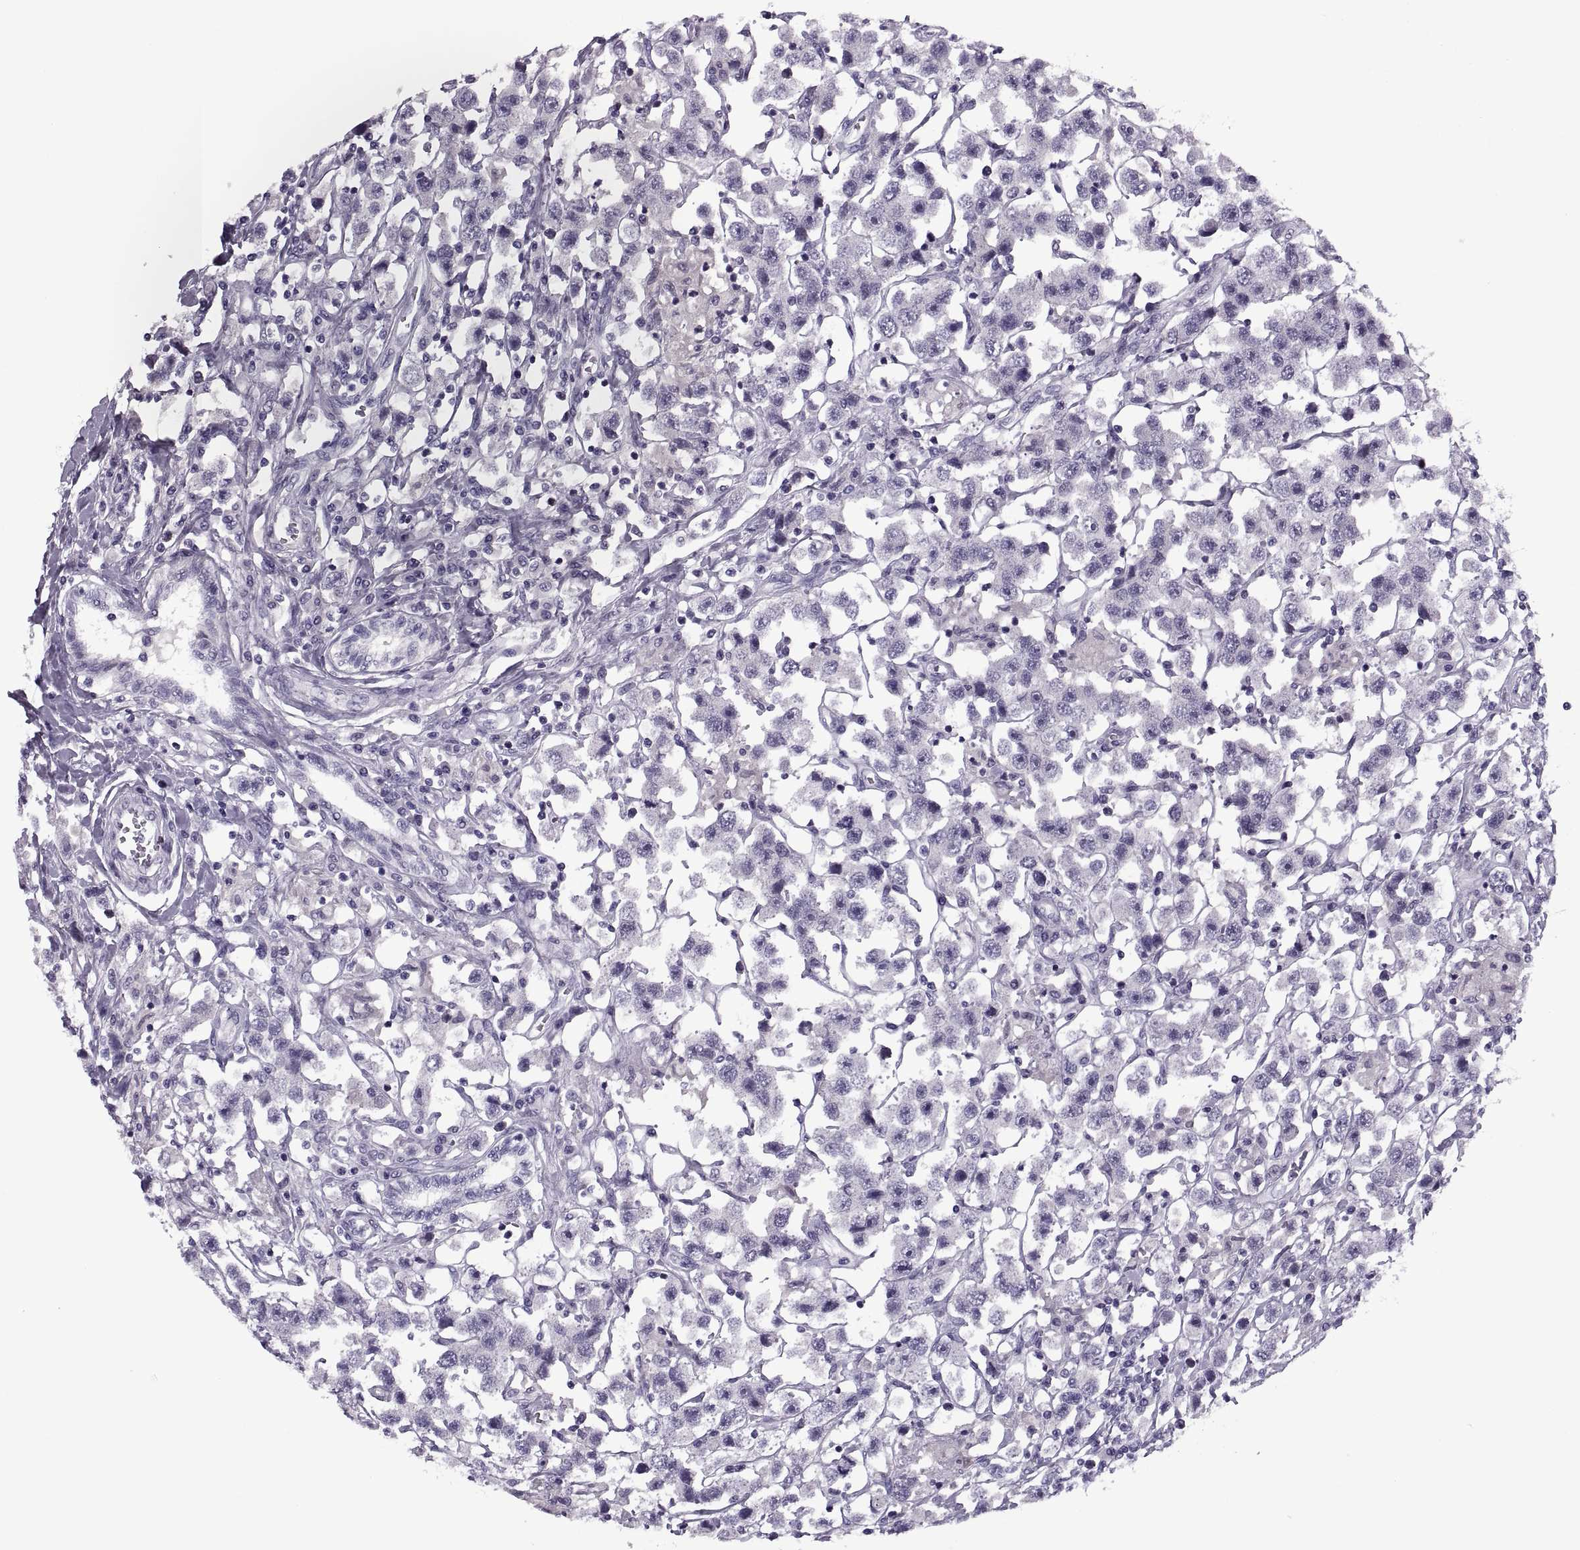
{"staining": {"intensity": "negative", "quantity": "none", "location": "none"}, "tissue": "testis cancer", "cell_type": "Tumor cells", "image_type": "cancer", "snomed": [{"axis": "morphology", "description": "Seminoma, NOS"}, {"axis": "topography", "description": "Testis"}], "caption": "This is a photomicrograph of immunohistochemistry staining of seminoma (testis), which shows no positivity in tumor cells.", "gene": "SYNGR4", "patient": {"sex": "male", "age": 45}}